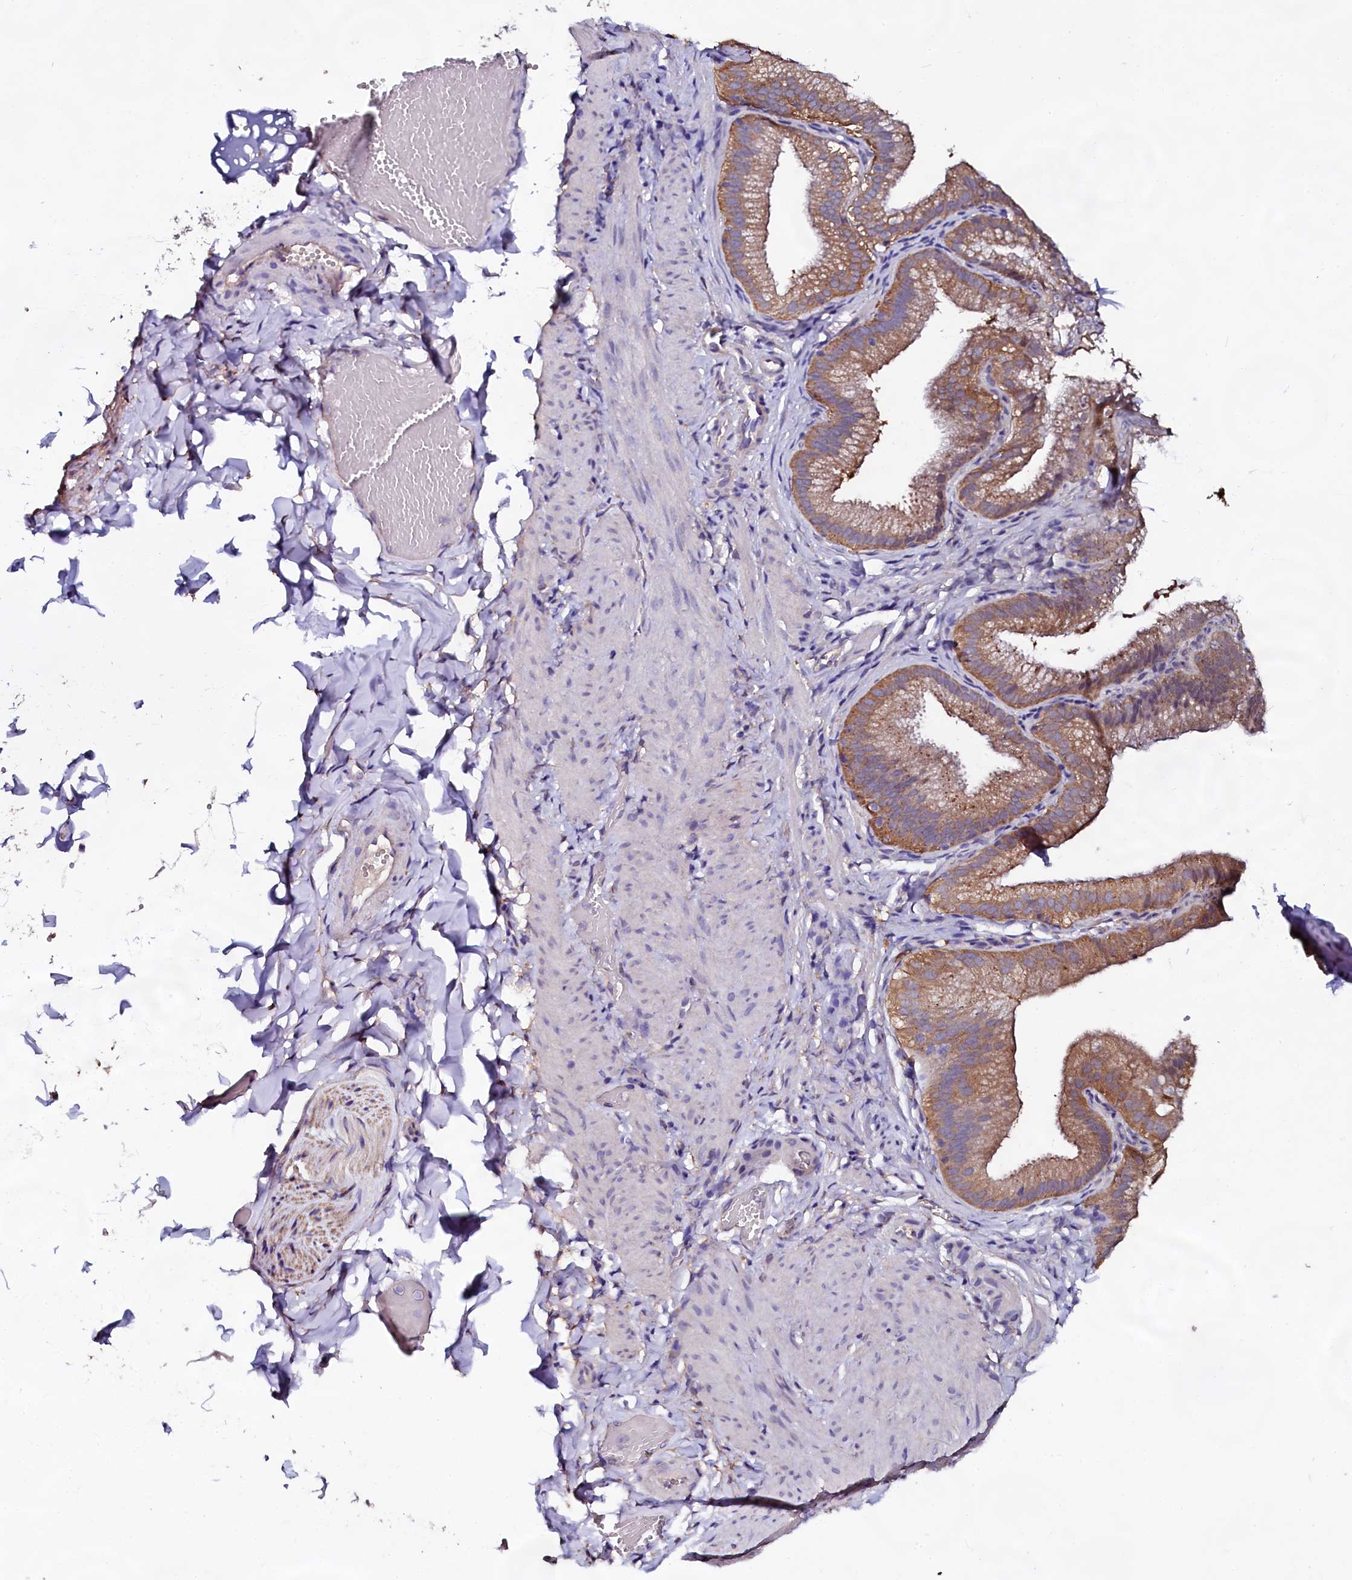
{"staining": {"intensity": "moderate", "quantity": "<25%", "location": "cytoplasmic/membranous"}, "tissue": "adipose tissue", "cell_type": "Adipocytes", "image_type": "normal", "snomed": [{"axis": "morphology", "description": "Normal tissue, NOS"}, {"axis": "topography", "description": "Gallbladder"}, {"axis": "topography", "description": "Peripheral nerve tissue"}], "caption": "Brown immunohistochemical staining in normal adipose tissue displays moderate cytoplasmic/membranous expression in approximately <25% of adipocytes.", "gene": "USPL1", "patient": {"sex": "male", "age": 38}}